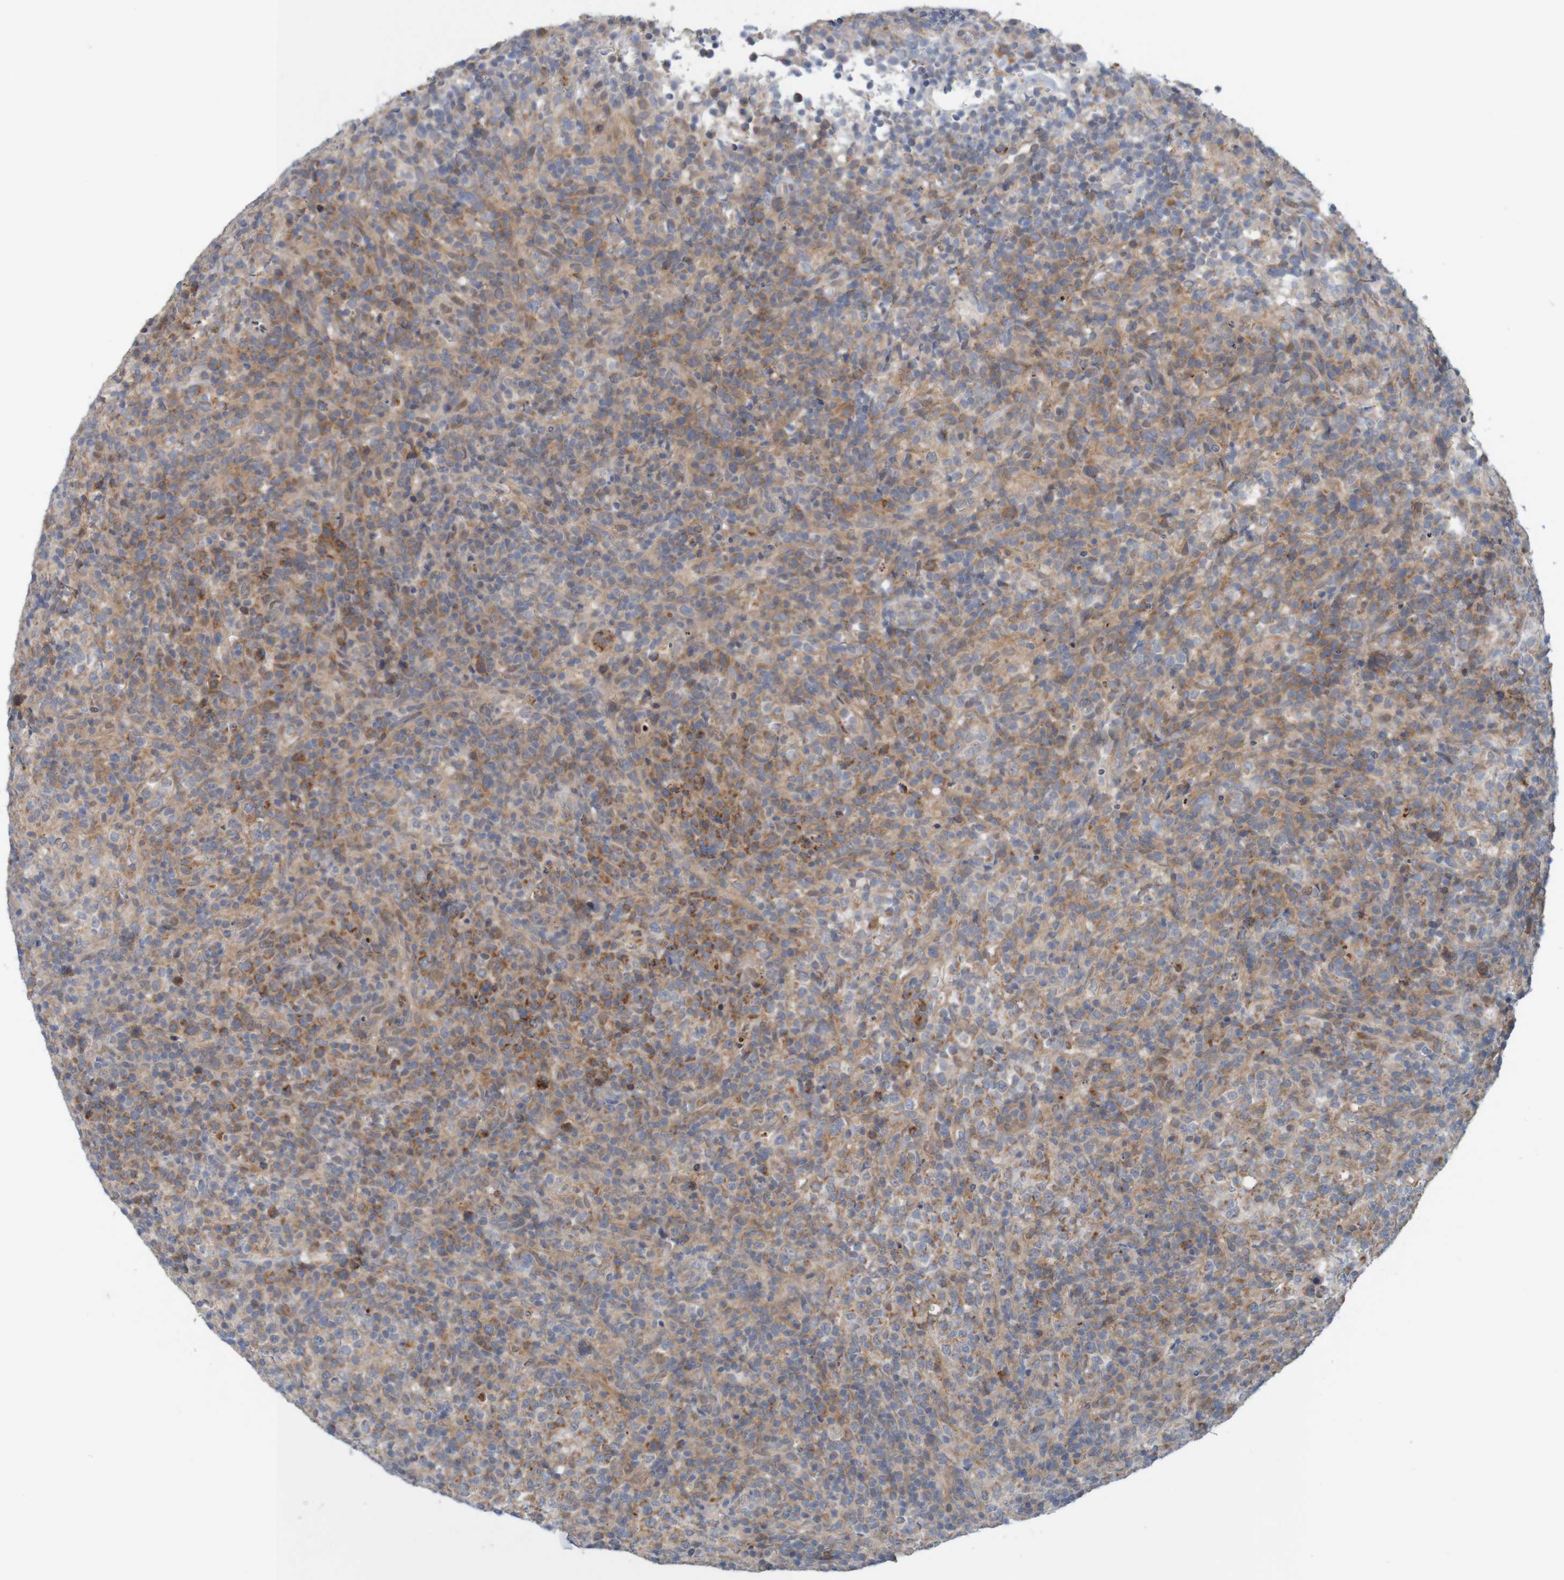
{"staining": {"intensity": "moderate", "quantity": "25%-75%", "location": "cytoplasmic/membranous"}, "tissue": "lymphoma", "cell_type": "Tumor cells", "image_type": "cancer", "snomed": [{"axis": "morphology", "description": "Malignant lymphoma, non-Hodgkin's type, High grade"}, {"axis": "topography", "description": "Lymph node"}], "caption": "Lymphoma stained with a protein marker displays moderate staining in tumor cells.", "gene": "NAV2", "patient": {"sex": "female", "age": 76}}